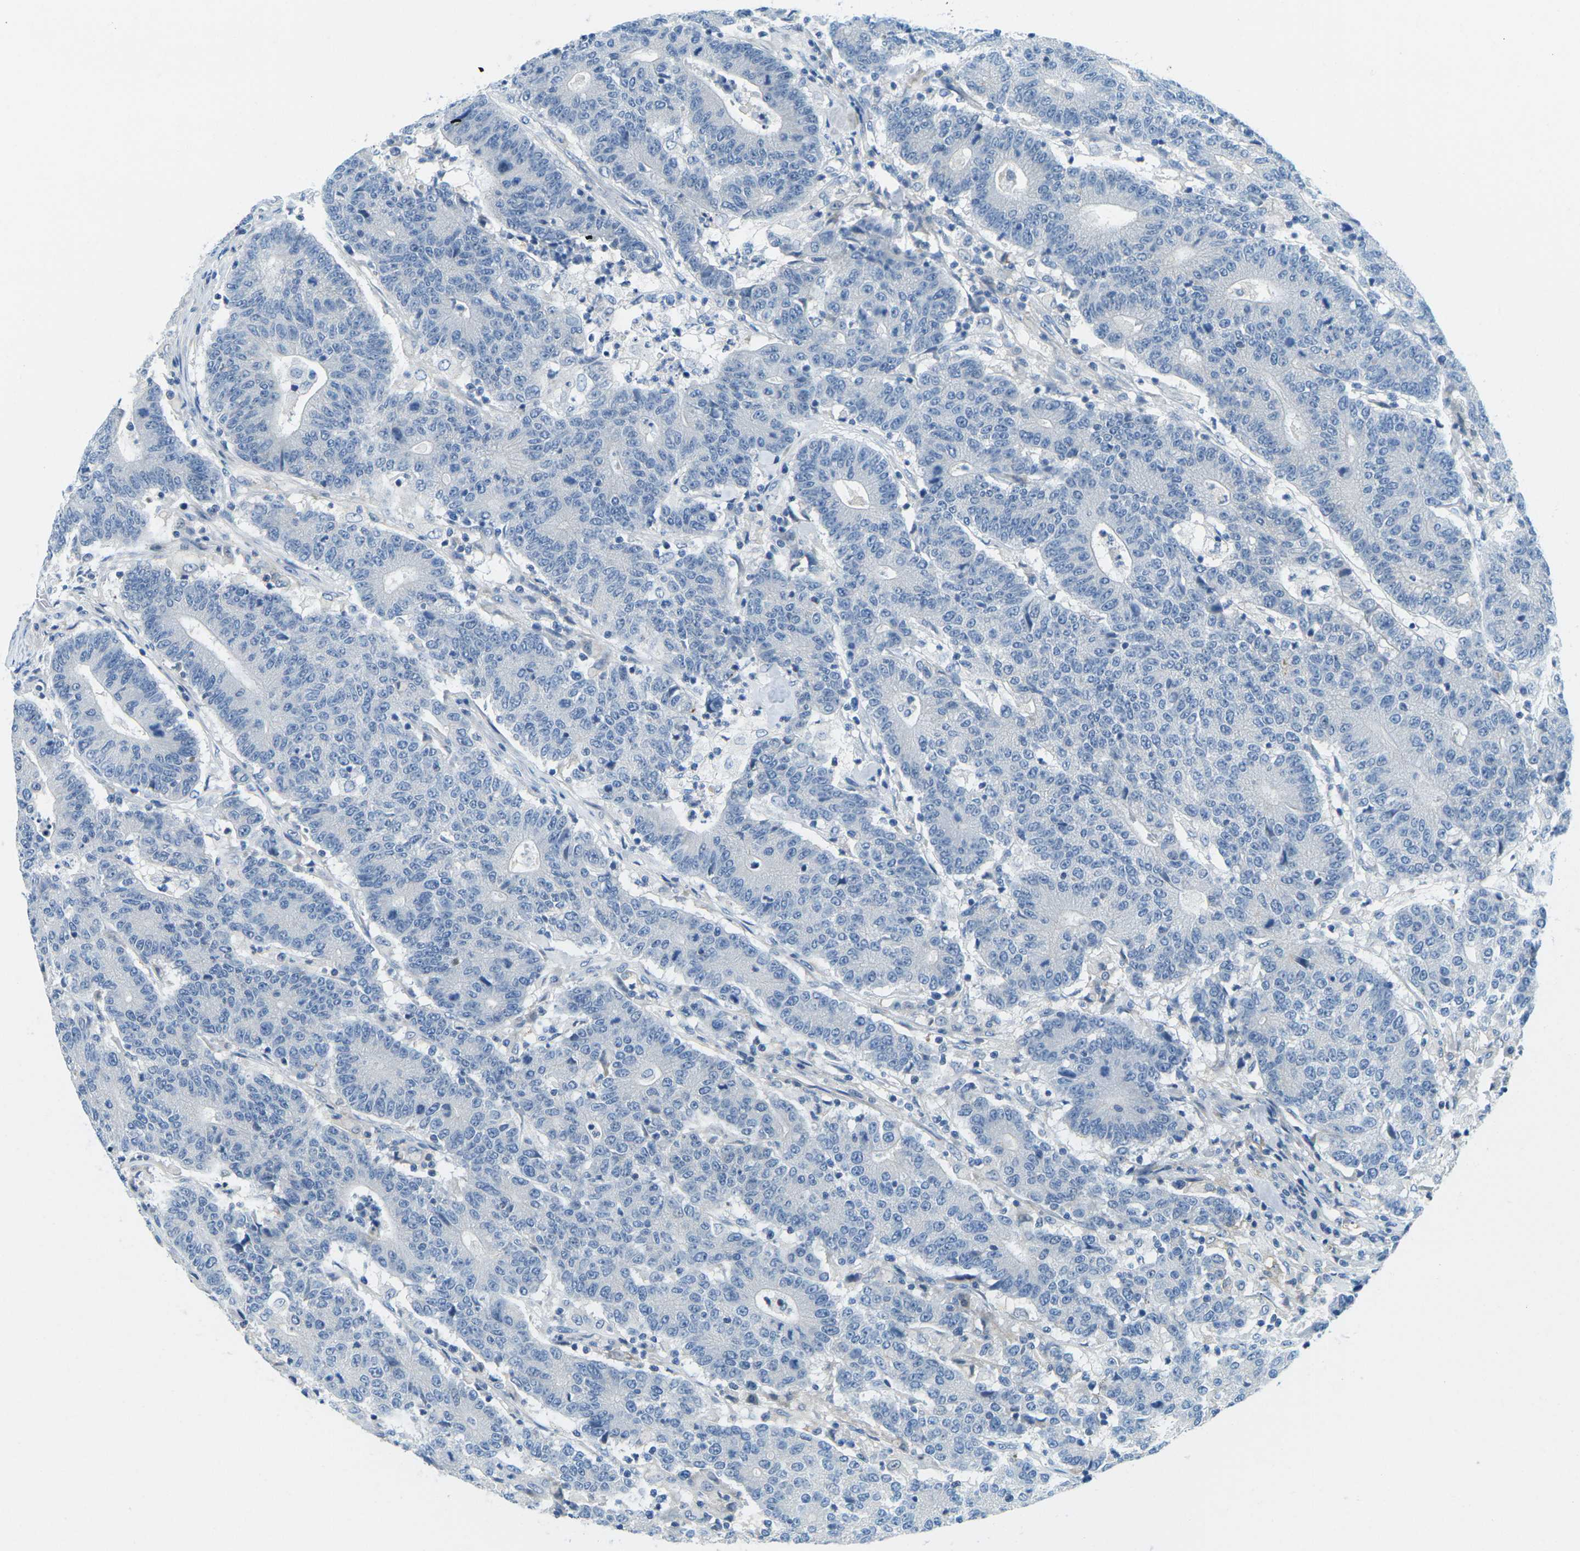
{"staining": {"intensity": "negative", "quantity": "none", "location": "none"}, "tissue": "colorectal cancer", "cell_type": "Tumor cells", "image_type": "cancer", "snomed": [{"axis": "morphology", "description": "Normal tissue, NOS"}, {"axis": "morphology", "description": "Adenocarcinoma, NOS"}, {"axis": "topography", "description": "Colon"}], "caption": "High magnification brightfield microscopy of adenocarcinoma (colorectal) stained with DAB (brown) and counterstained with hematoxylin (blue): tumor cells show no significant expression.", "gene": "CFB", "patient": {"sex": "female", "age": 75}}